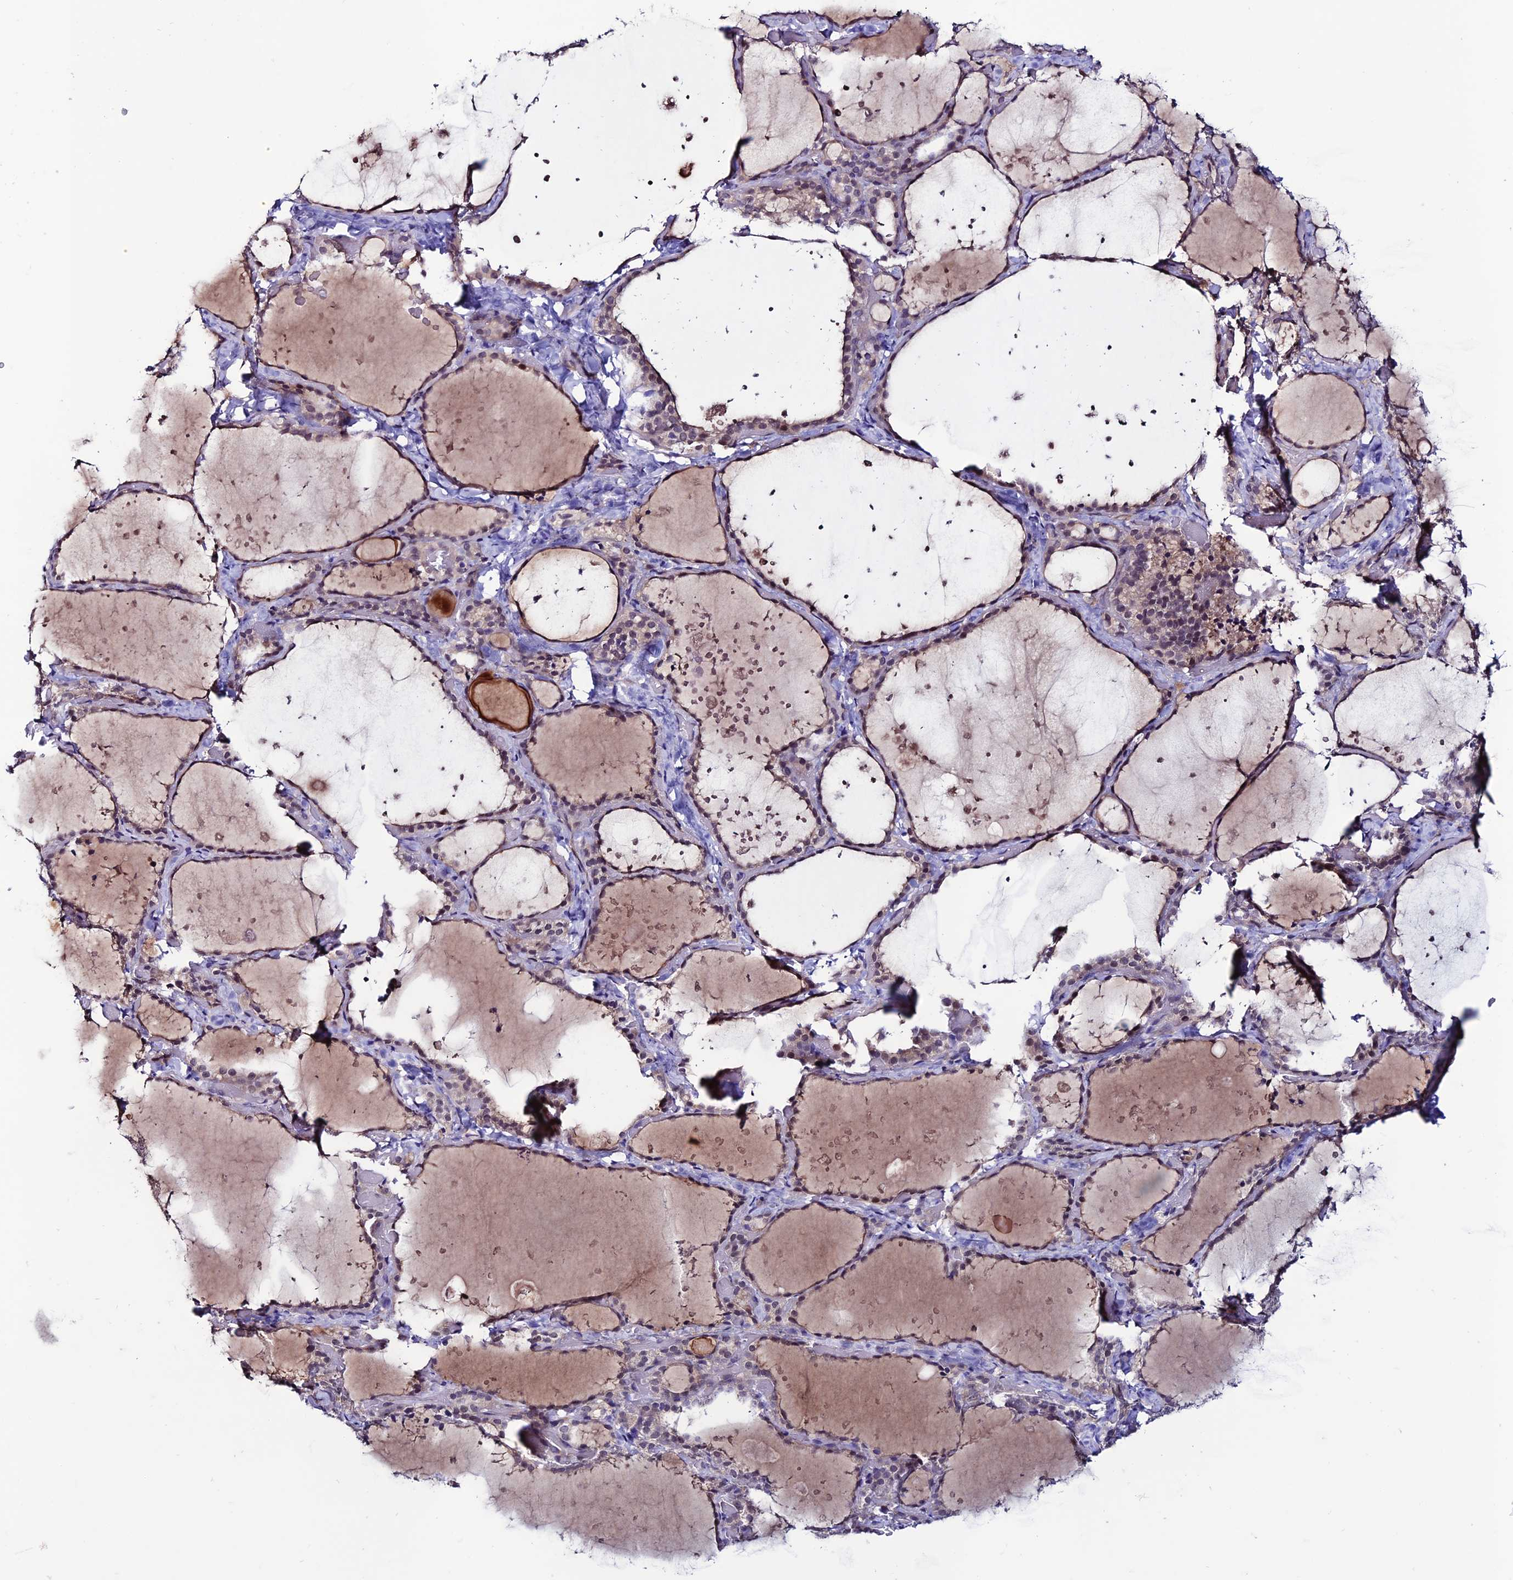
{"staining": {"intensity": "moderate", "quantity": "25%-75%", "location": "cytoplasmic/membranous,nuclear"}, "tissue": "thyroid gland", "cell_type": "Glandular cells", "image_type": "normal", "snomed": [{"axis": "morphology", "description": "Normal tissue, NOS"}, {"axis": "topography", "description": "Thyroid gland"}], "caption": "Moderate cytoplasmic/membranous,nuclear staining for a protein is appreciated in about 25%-75% of glandular cells of unremarkable thyroid gland using immunohistochemistry (IHC).", "gene": "FZD8", "patient": {"sex": "female", "age": 44}}